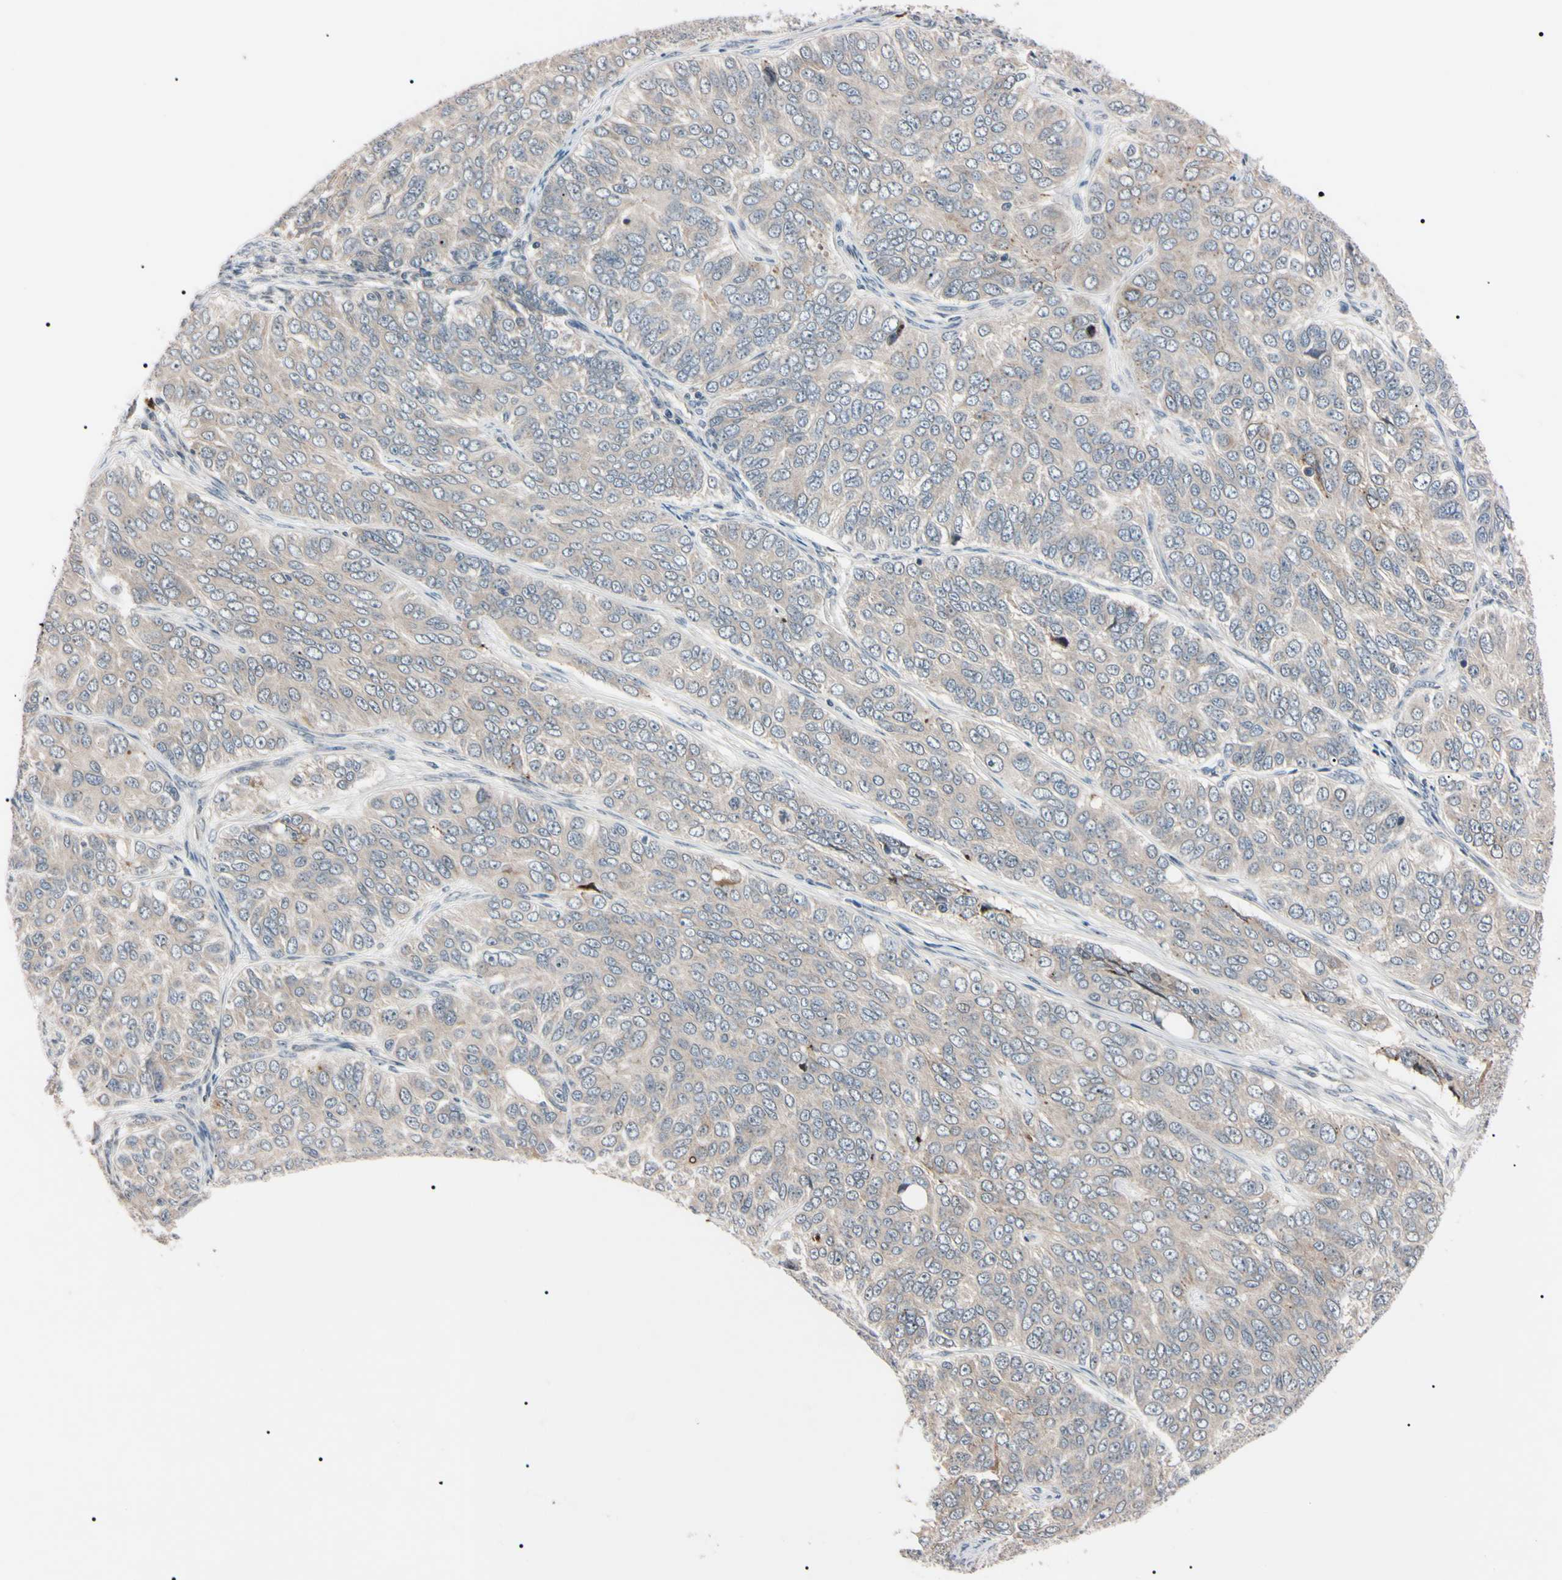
{"staining": {"intensity": "weak", "quantity": ">75%", "location": "cytoplasmic/membranous"}, "tissue": "ovarian cancer", "cell_type": "Tumor cells", "image_type": "cancer", "snomed": [{"axis": "morphology", "description": "Carcinoma, endometroid"}, {"axis": "topography", "description": "Ovary"}], "caption": "Ovarian cancer stained for a protein (brown) demonstrates weak cytoplasmic/membranous positive positivity in approximately >75% of tumor cells.", "gene": "TRAF5", "patient": {"sex": "female", "age": 51}}